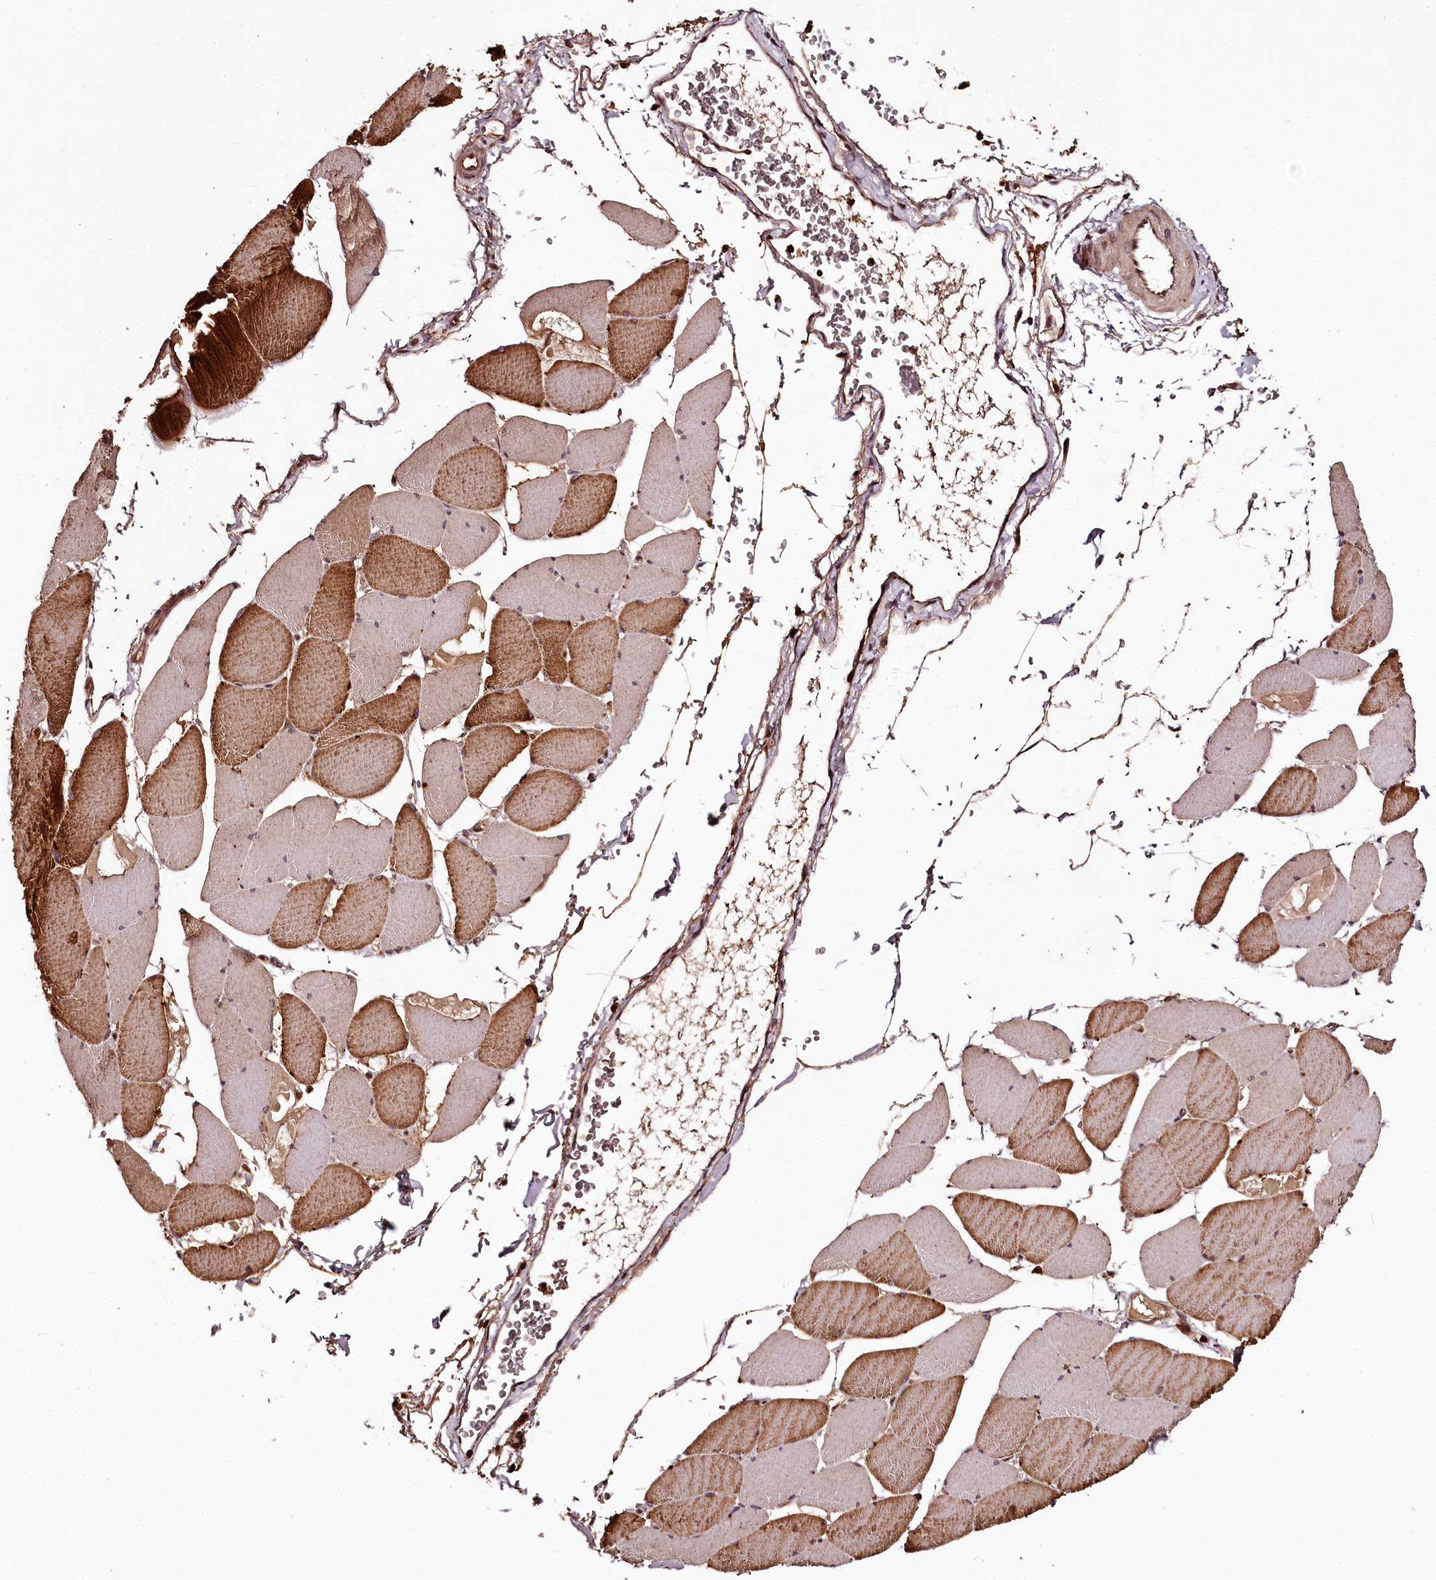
{"staining": {"intensity": "strong", "quantity": "25%-75%", "location": "cytoplasmic/membranous"}, "tissue": "skeletal muscle", "cell_type": "Myocytes", "image_type": "normal", "snomed": [{"axis": "morphology", "description": "Normal tissue, NOS"}, {"axis": "topography", "description": "Skeletal muscle"}, {"axis": "topography", "description": "Head-Neck"}], "caption": "Protein positivity by immunohistochemistry (IHC) reveals strong cytoplasmic/membranous expression in approximately 25%-75% of myocytes in benign skeletal muscle.", "gene": "TTC12", "patient": {"sex": "male", "age": 66}}